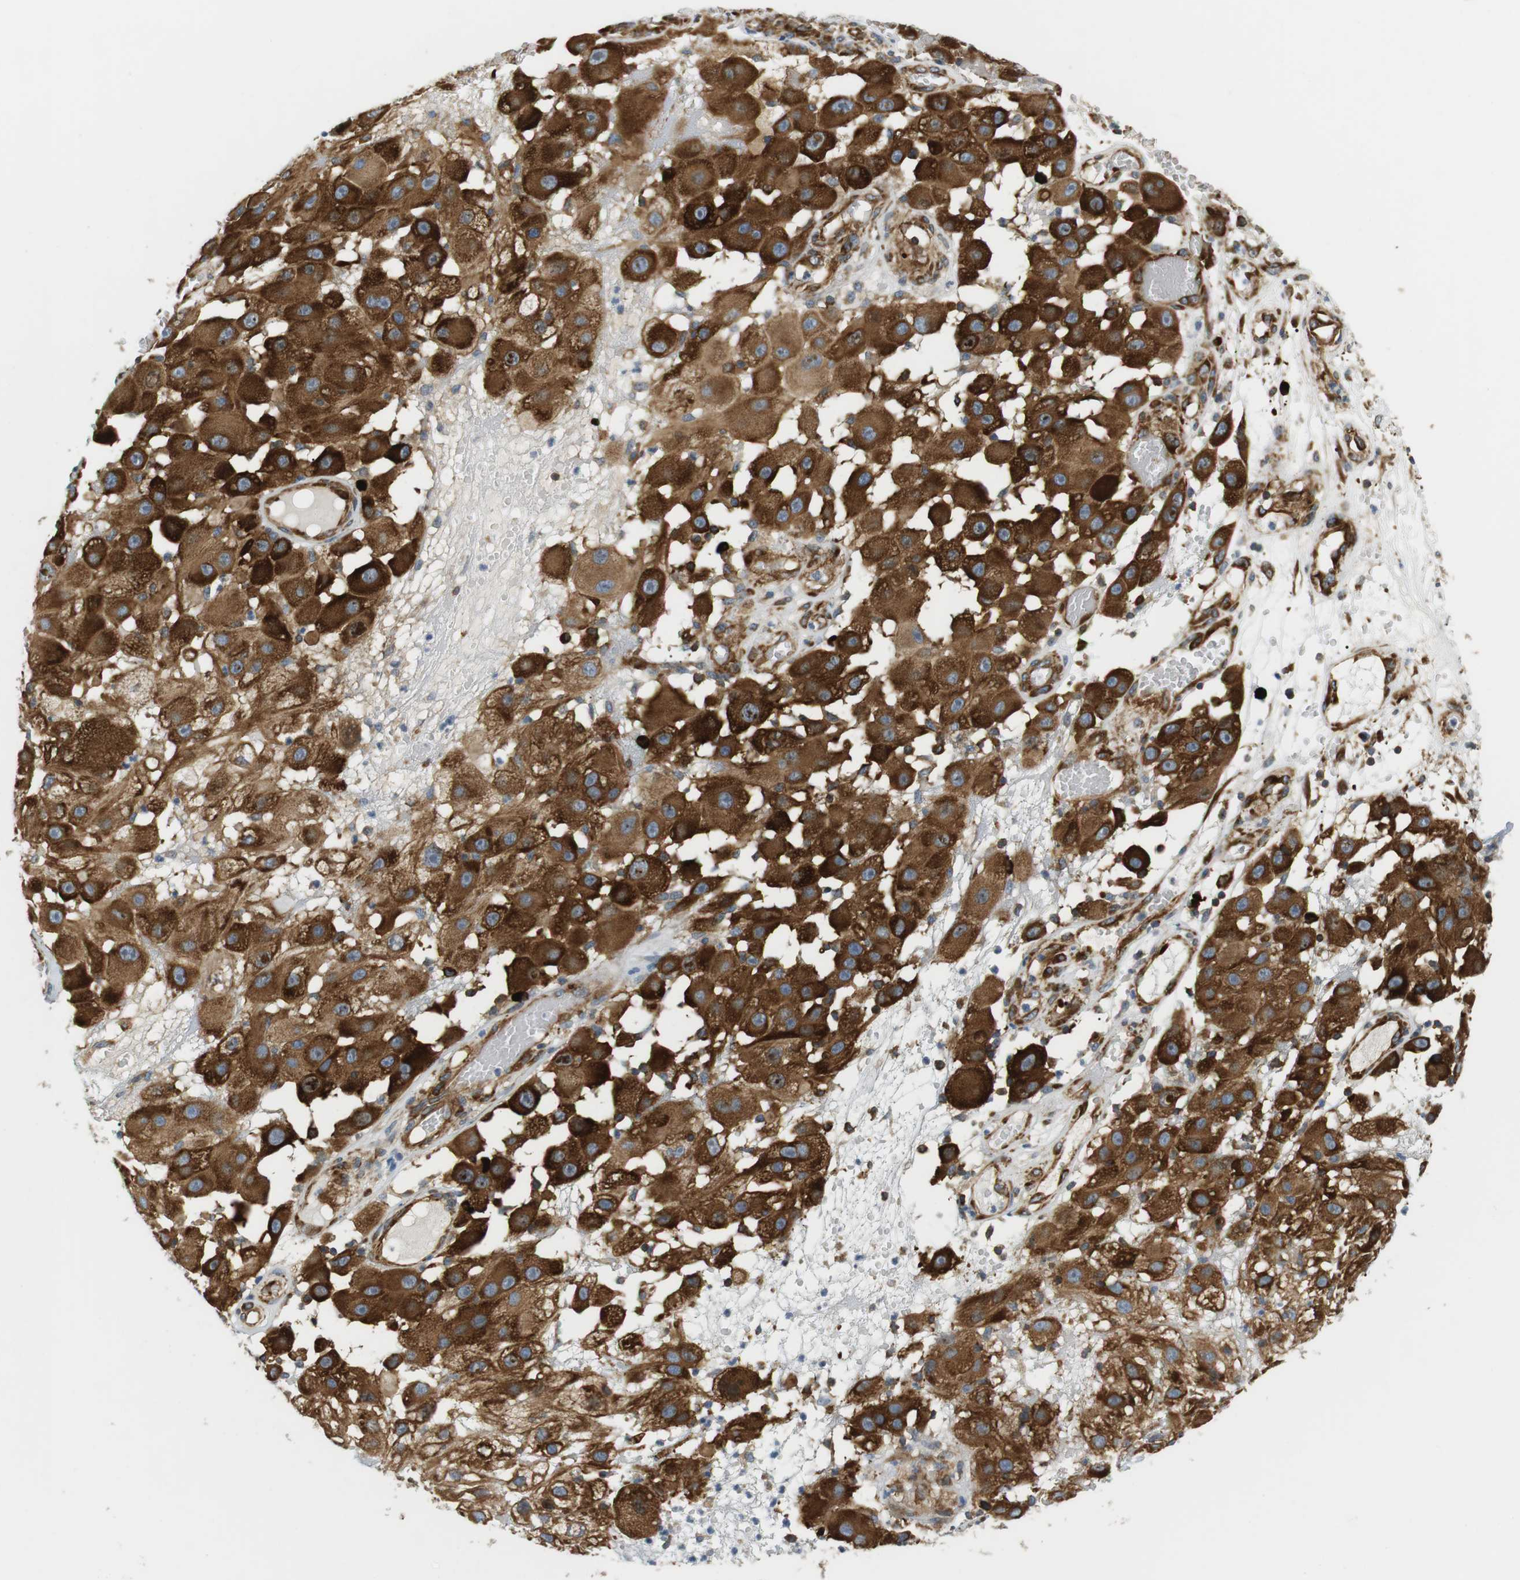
{"staining": {"intensity": "strong", "quantity": ">75%", "location": "cytoplasmic/membranous"}, "tissue": "melanoma", "cell_type": "Tumor cells", "image_type": "cancer", "snomed": [{"axis": "morphology", "description": "Malignant melanoma, NOS"}, {"axis": "topography", "description": "Skin"}], "caption": "A micrograph showing strong cytoplasmic/membranous staining in approximately >75% of tumor cells in melanoma, as visualized by brown immunohistochemical staining.", "gene": "TMEM200A", "patient": {"sex": "female", "age": 81}}